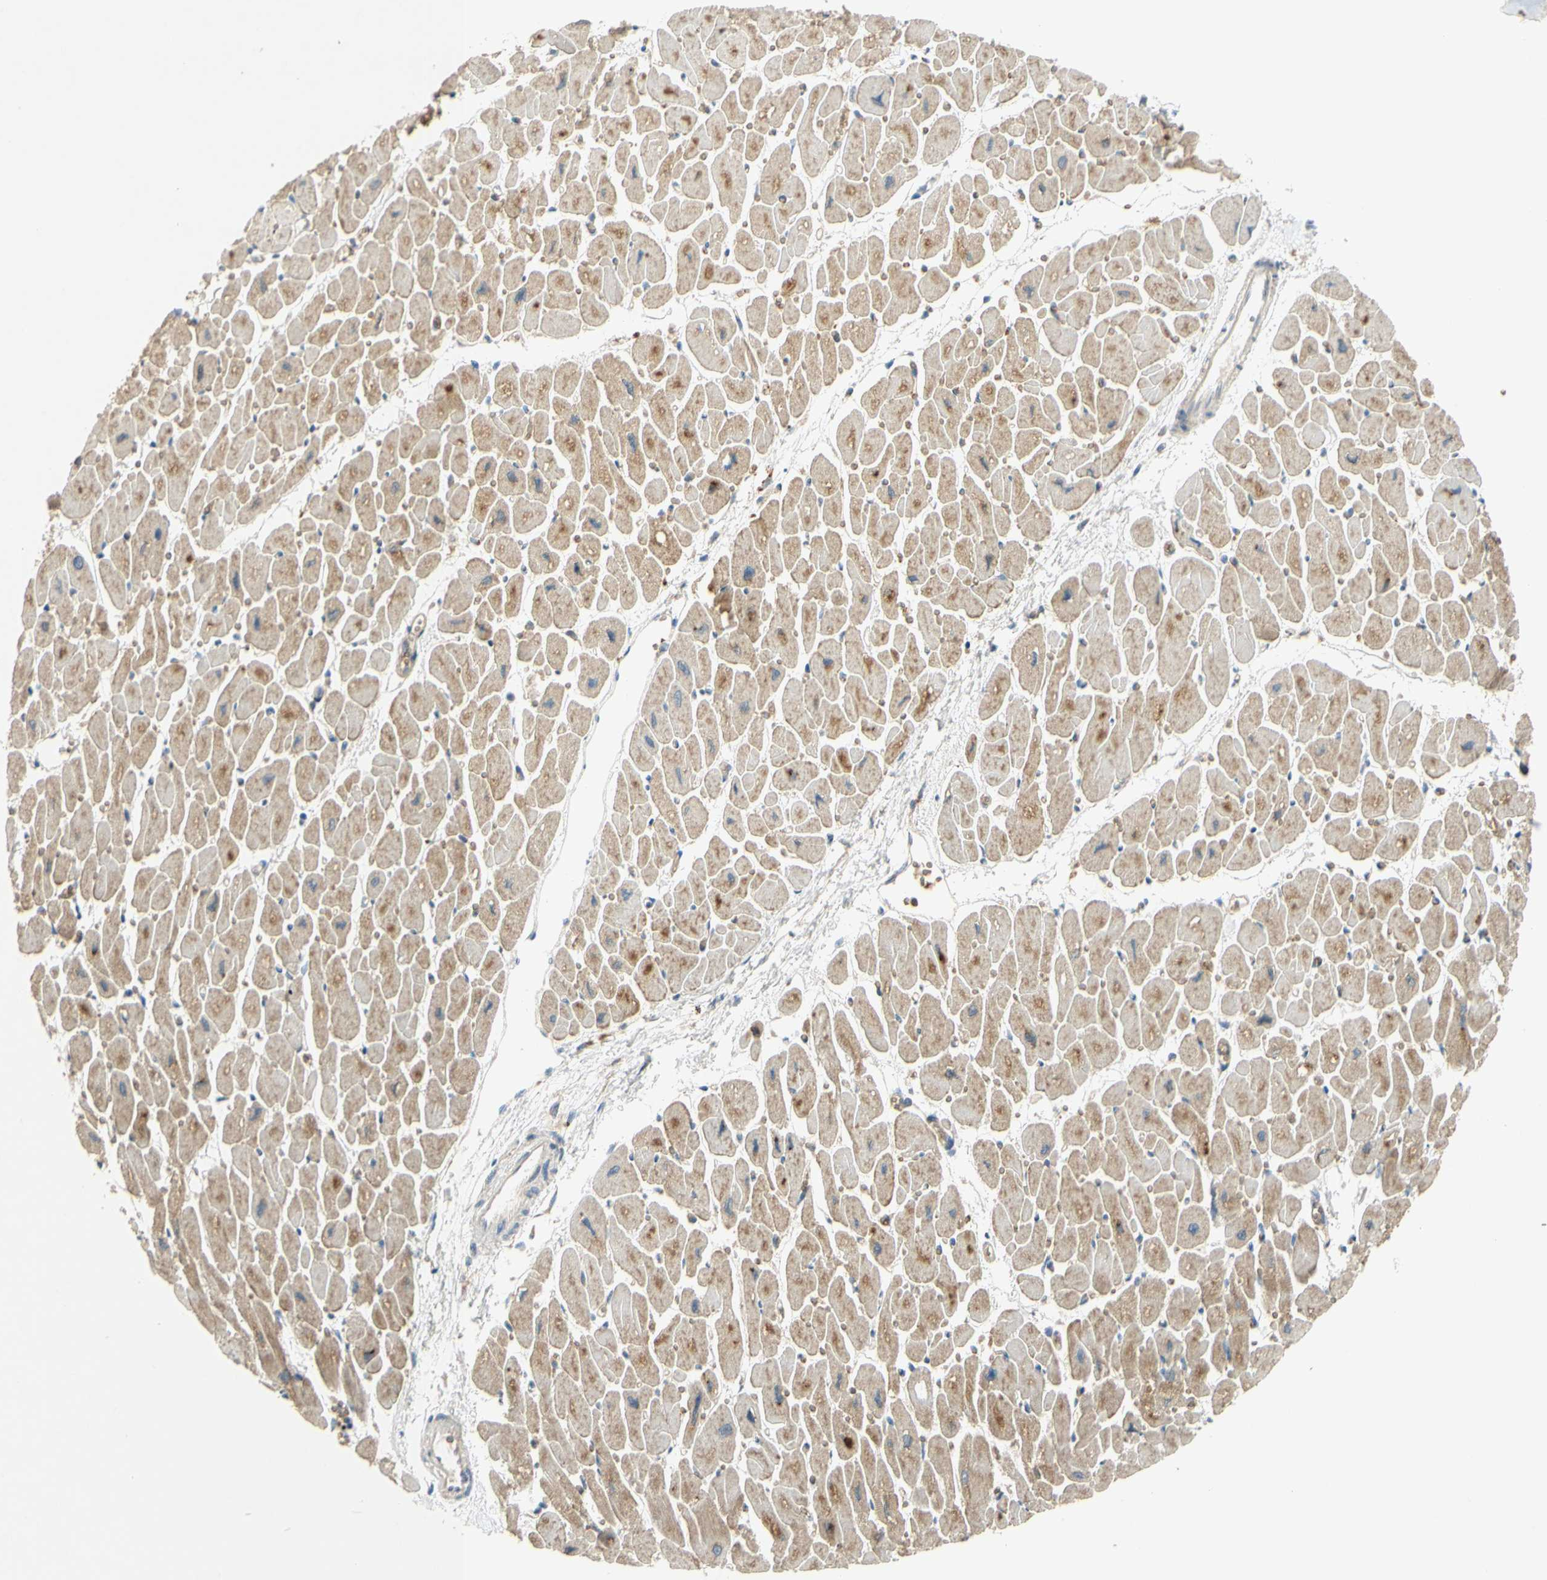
{"staining": {"intensity": "weak", "quantity": ">75%", "location": "cytoplasmic/membranous"}, "tissue": "heart muscle", "cell_type": "Cardiomyocytes", "image_type": "normal", "snomed": [{"axis": "morphology", "description": "Normal tissue, NOS"}, {"axis": "topography", "description": "Heart"}], "caption": "Cardiomyocytes demonstrate weak cytoplasmic/membranous staining in approximately >75% of cells in unremarkable heart muscle.", "gene": "GYPC", "patient": {"sex": "female", "age": 54}}